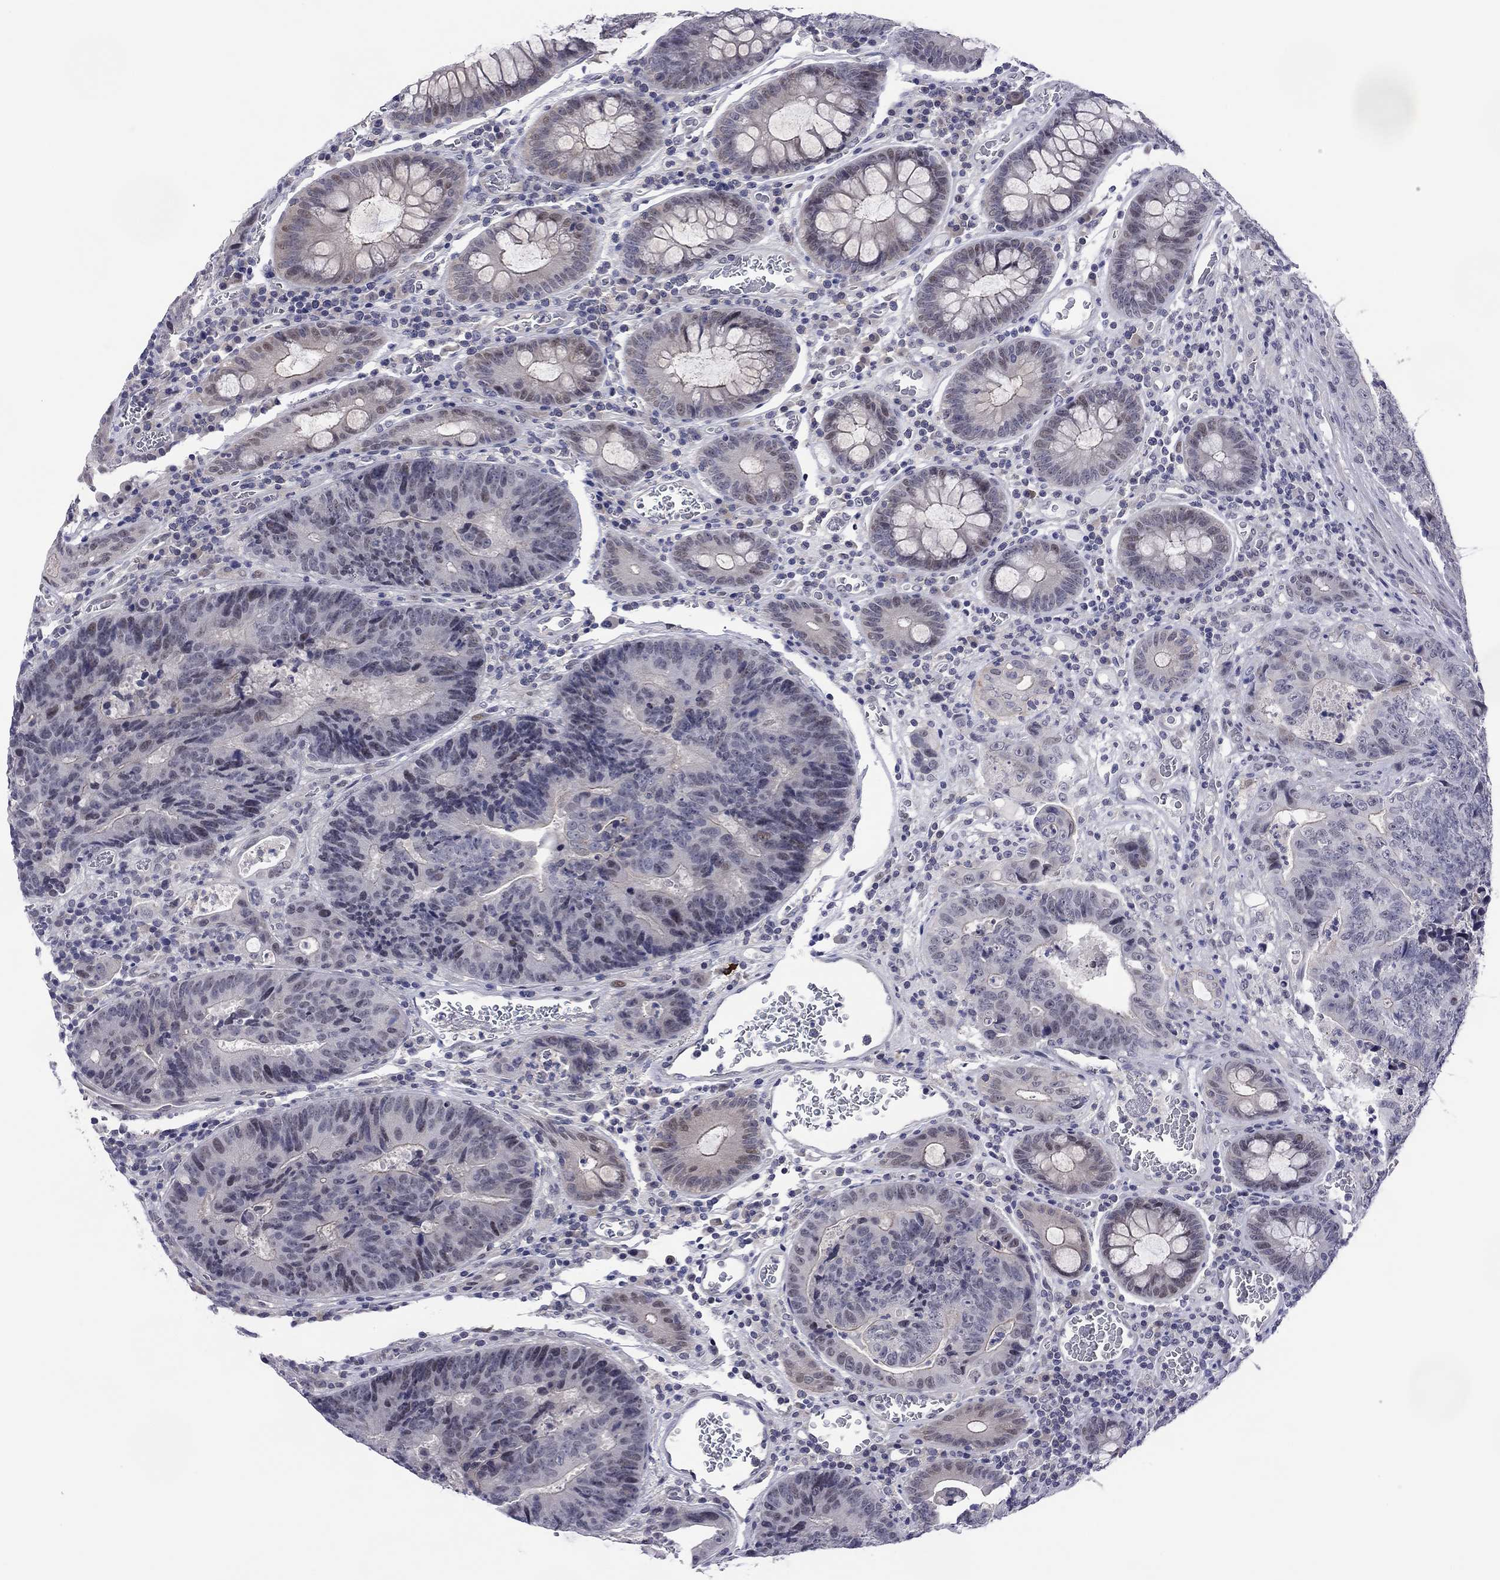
{"staining": {"intensity": "negative", "quantity": "none", "location": "none"}, "tissue": "colorectal cancer", "cell_type": "Tumor cells", "image_type": "cancer", "snomed": [{"axis": "morphology", "description": "Adenocarcinoma, NOS"}, {"axis": "topography", "description": "Colon"}], "caption": "The photomicrograph reveals no significant staining in tumor cells of colorectal cancer. The staining is performed using DAB (3,3'-diaminobenzidine) brown chromogen with nuclei counter-stained in using hematoxylin.", "gene": "POU5F2", "patient": {"sex": "female", "age": 48}}